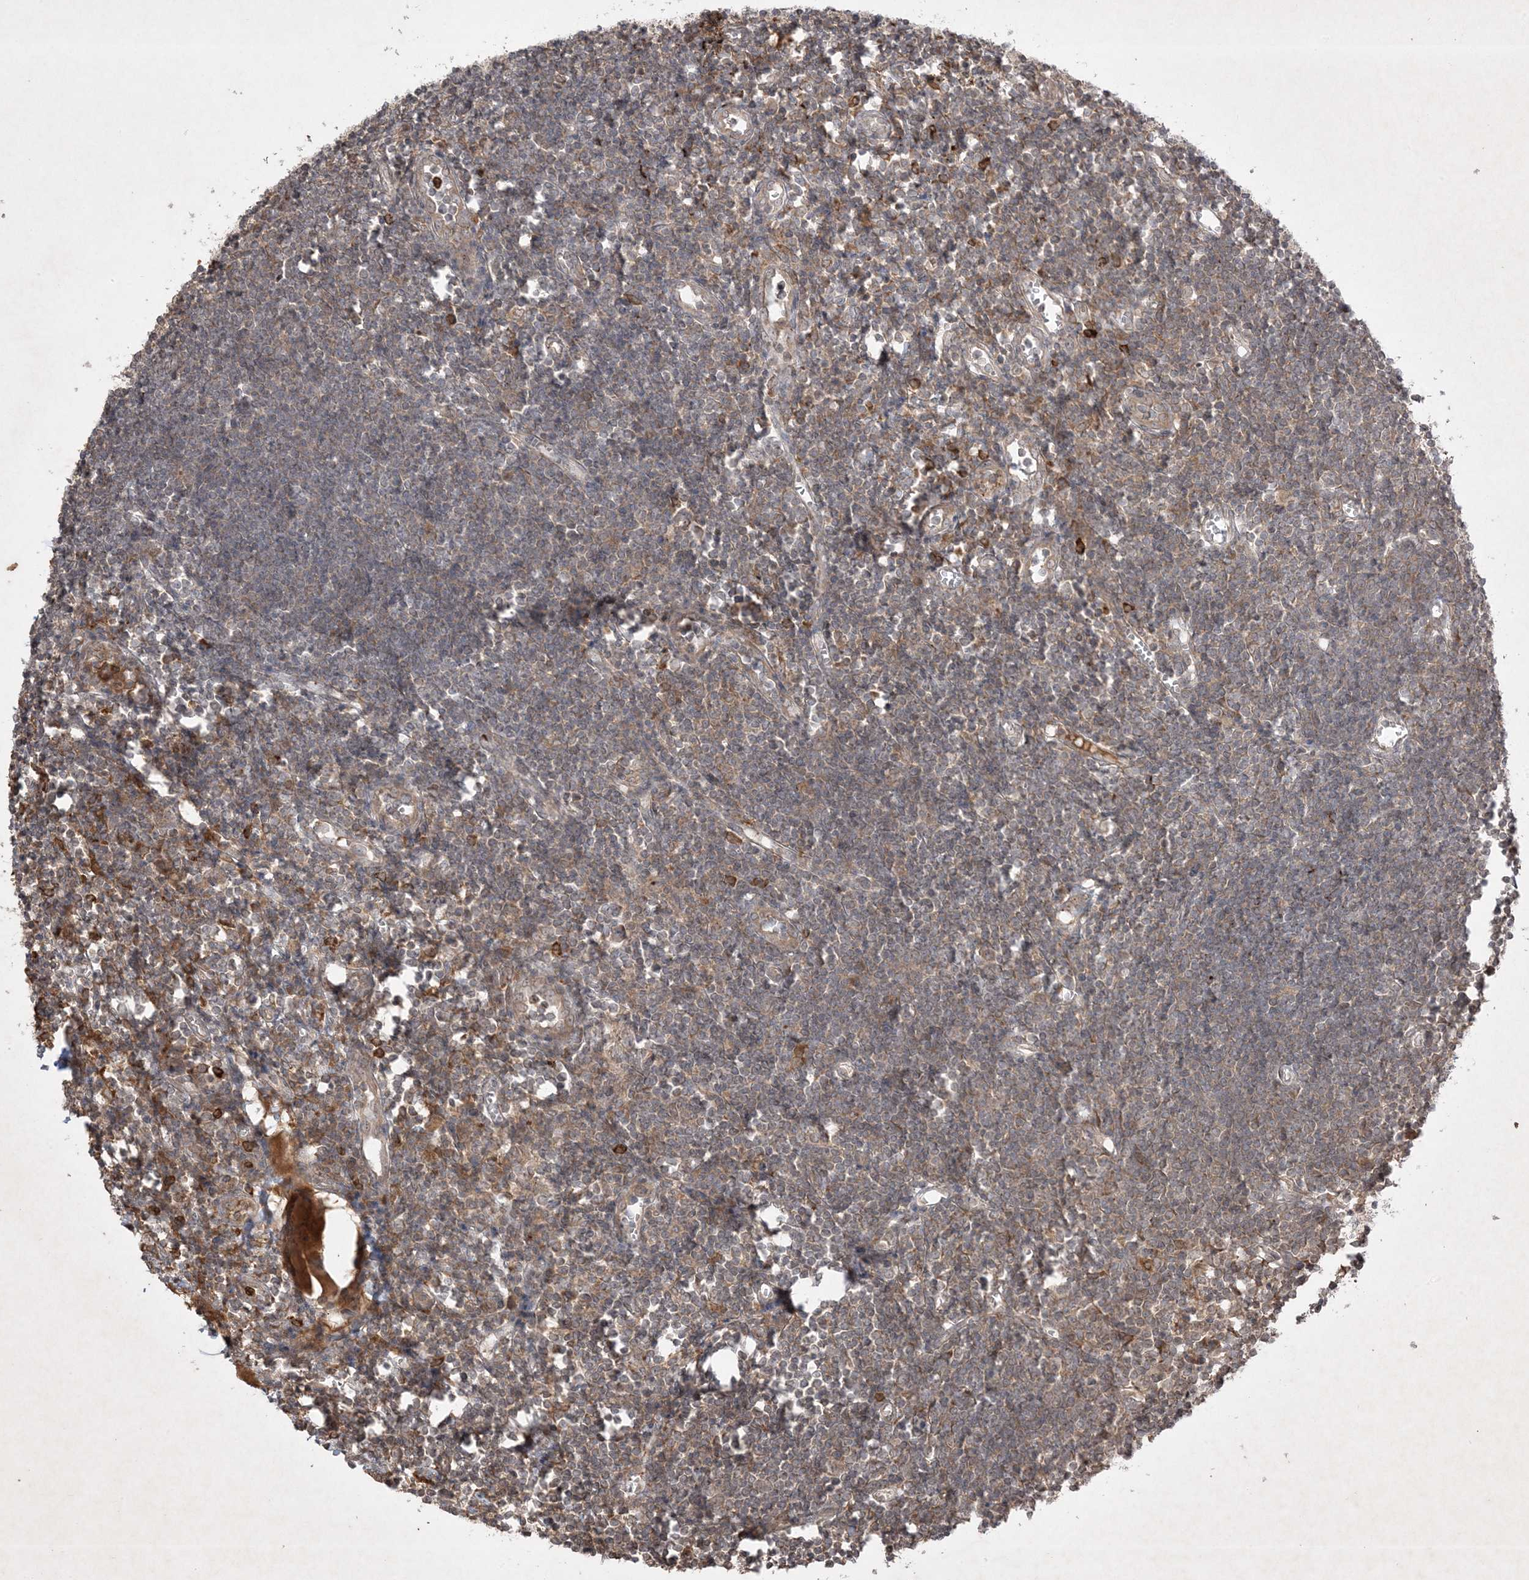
{"staining": {"intensity": "negative", "quantity": "none", "location": "none"}, "tissue": "lymph node", "cell_type": "Germinal center cells", "image_type": "normal", "snomed": [{"axis": "morphology", "description": "Normal tissue, NOS"}, {"axis": "morphology", "description": "Malignant melanoma, Metastatic site"}, {"axis": "topography", "description": "Lymph node"}], "caption": "Protein analysis of unremarkable lymph node reveals no significant staining in germinal center cells.", "gene": "PTK6", "patient": {"sex": "male", "age": 41}}